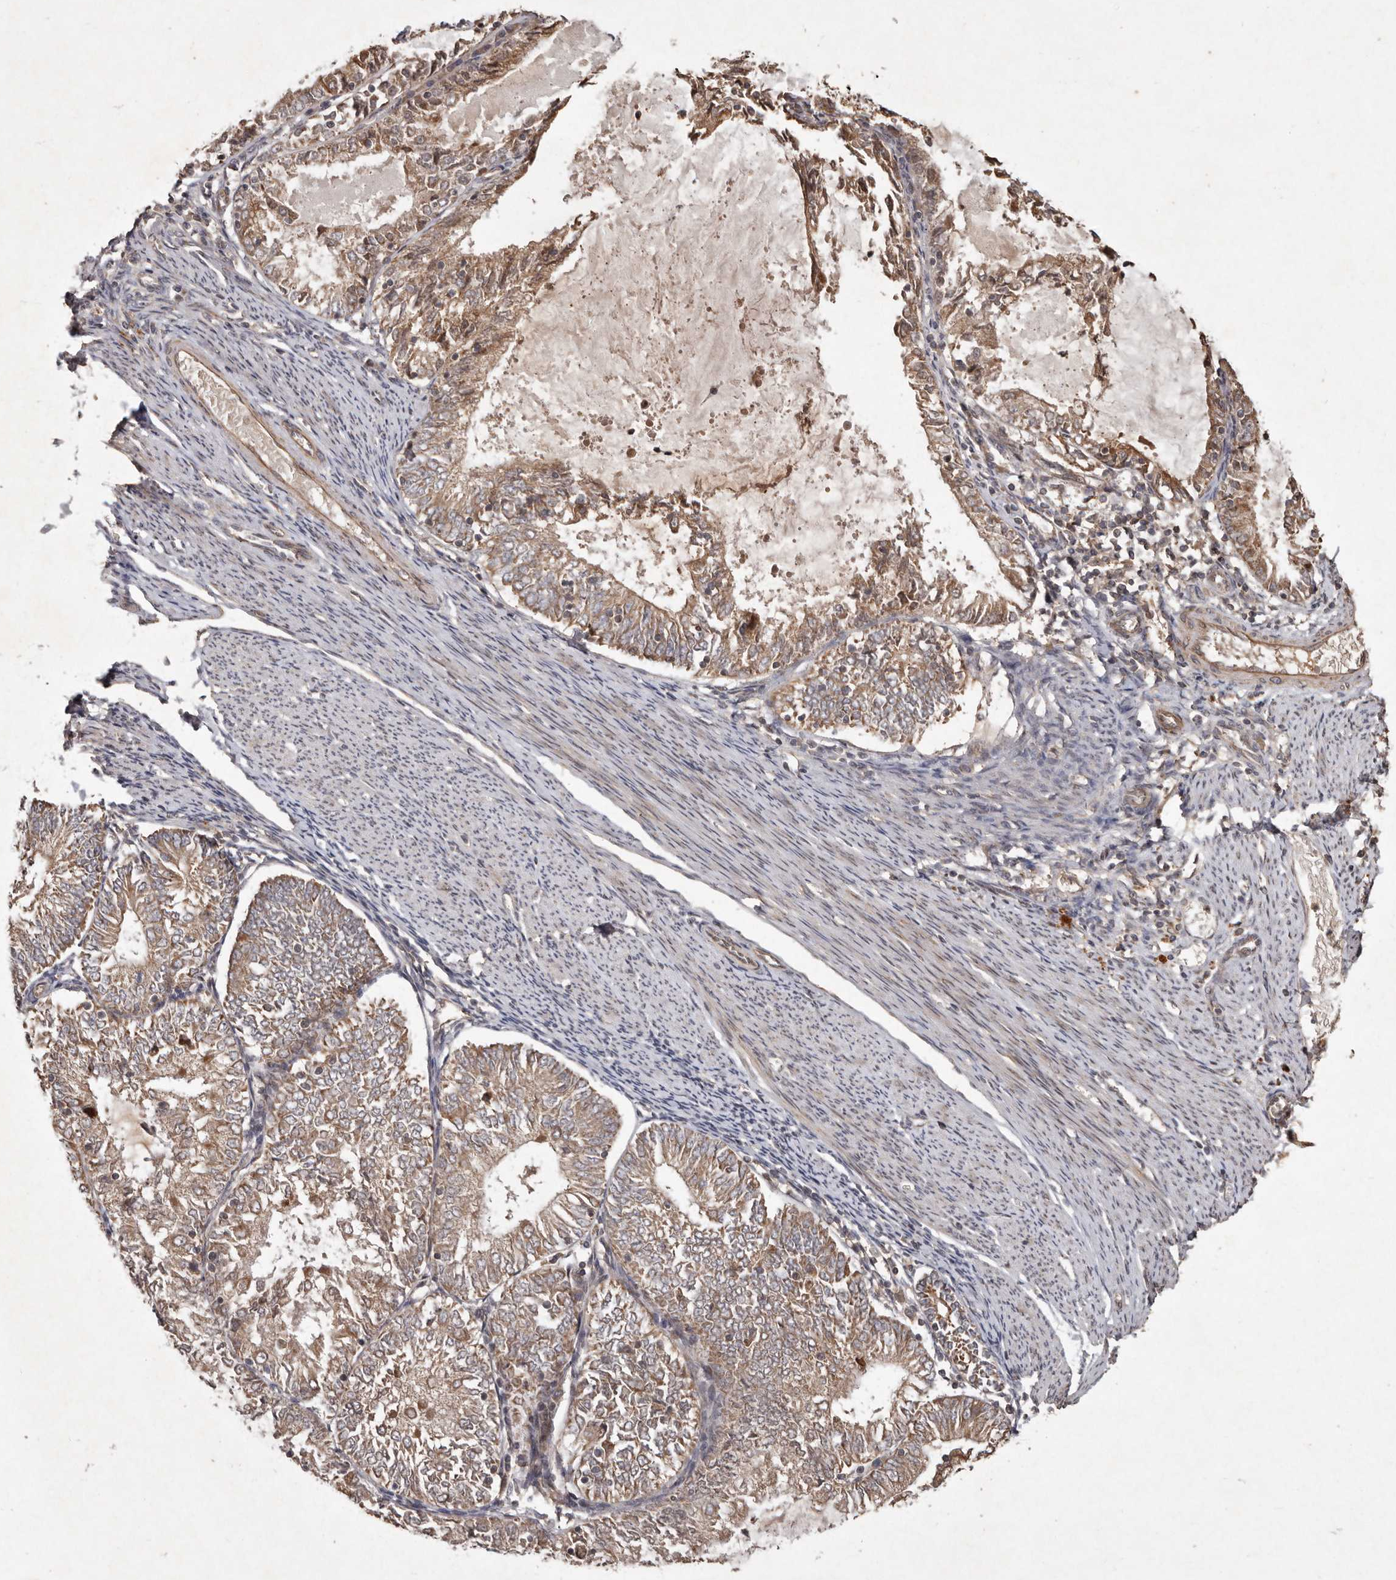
{"staining": {"intensity": "weak", "quantity": ">75%", "location": "cytoplasmic/membranous"}, "tissue": "endometrial cancer", "cell_type": "Tumor cells", "image_type": "cancer", "snomed": [{"axis": "morphology", "description": "Adenocarcinoma, NOS"}, {"axis": "topography", "description": "Endometrium"}], "caption": "An image of endometrial cancer (adenocarcinoma) stained for a protein exhibits weak cytoplasmic/membranous brown staining in tumor cells.", "gene": "SEMA3A", "patient": {"sex": "female", "age": 57}}